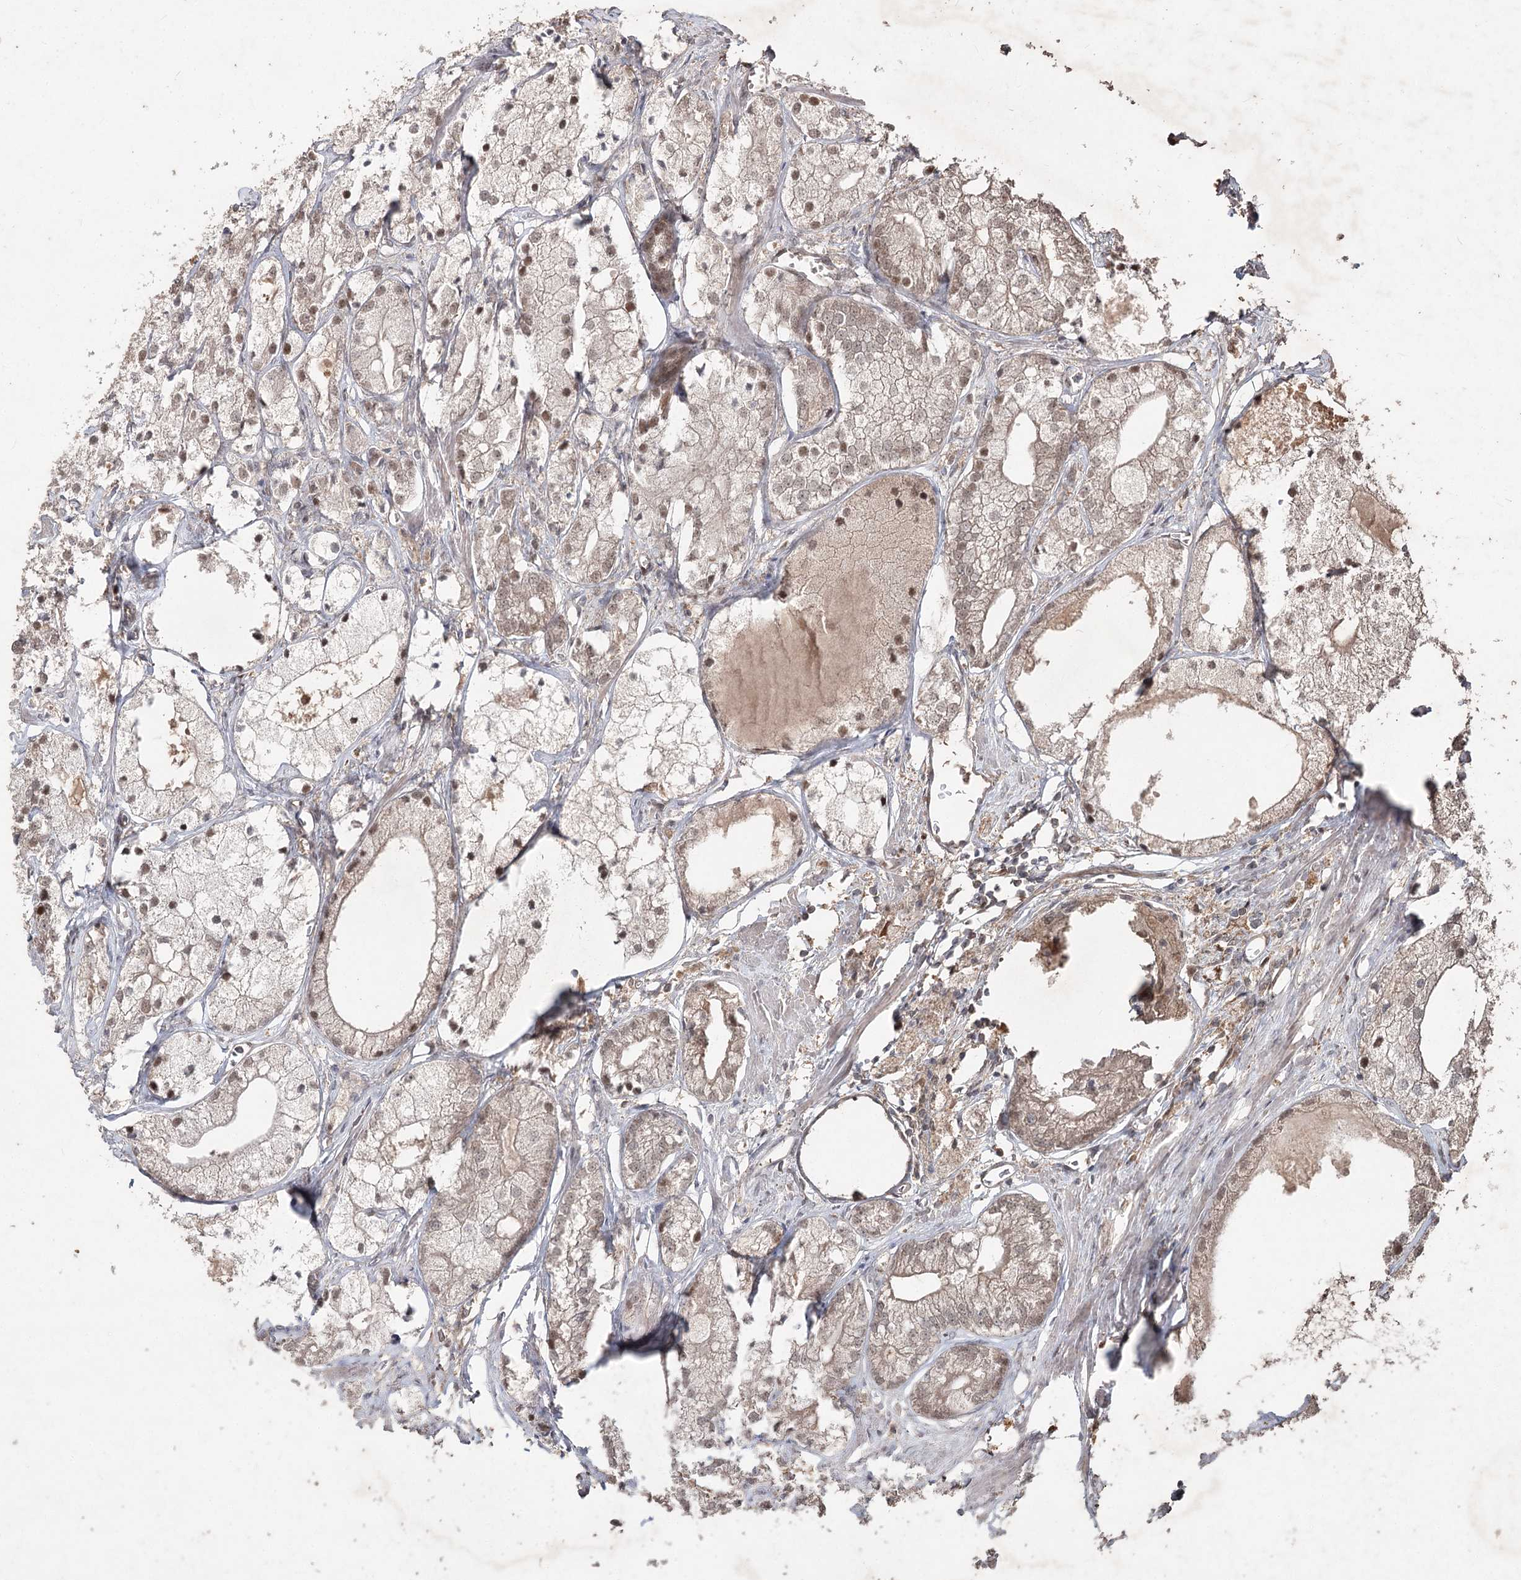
{"staining": {"intensity": "weak", "quantity": "25%-75%", "location": "cytoplasmic/membranous,nuclear"}, "tissue": "prostate cancer", "cell_type": "Tumor cells", "image_type": "cancer", "snomed": [{"axis": "morphology", "description": "Adenocarcinoma, Low grade"}, {"axis": "topography", "description": "Prostate"}], "caption": "Protein expression analysis of prostate adenocarcinoma (low-grade) exhibits weak cytoplasmic/membranous and nuclear positivity in approximately 25%-75% of tumor cells.", "gene": "FBXO7", "patient": {"sex": "male", "age": 69}}